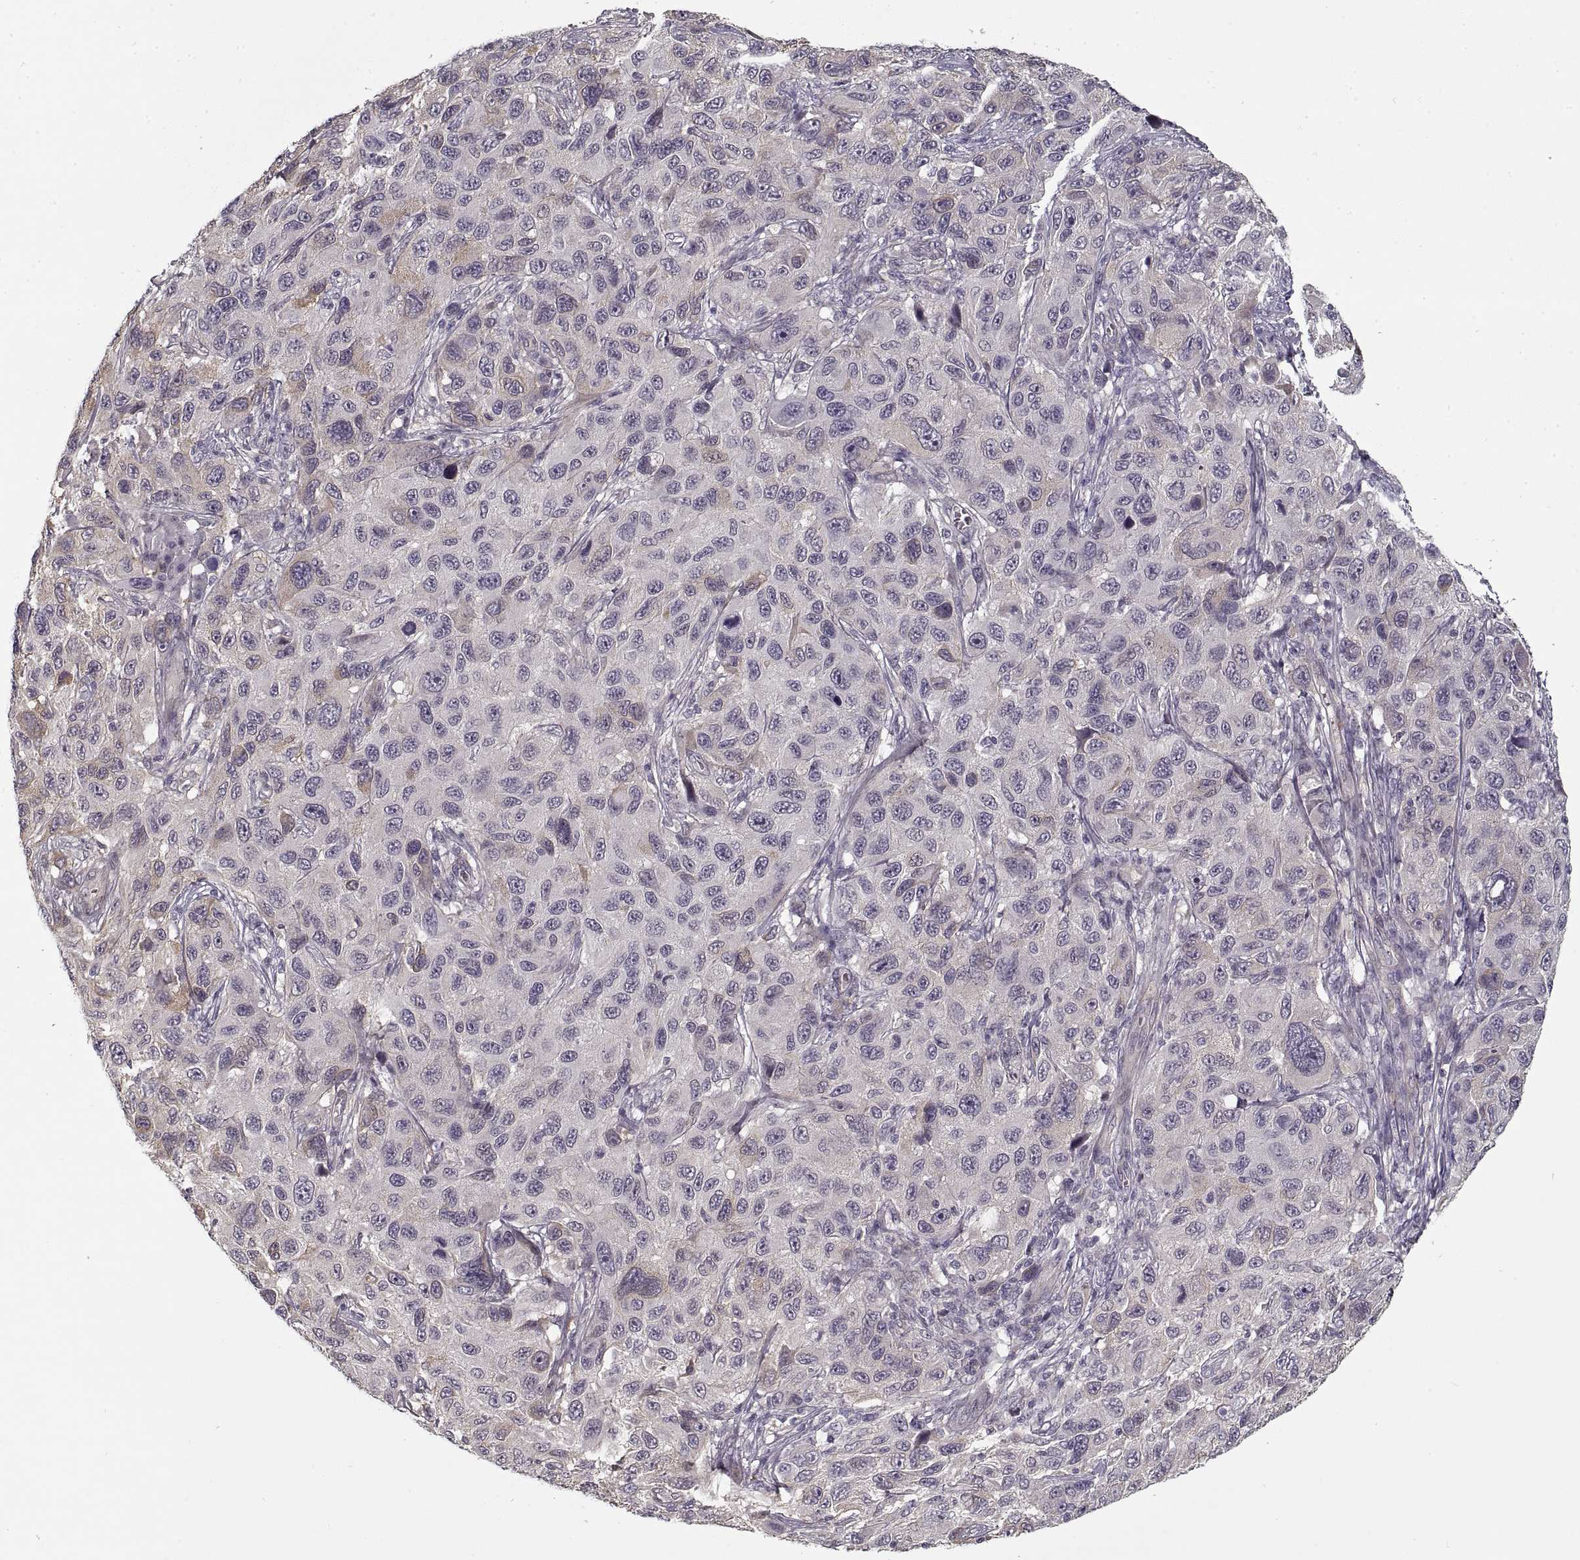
{"staining": {"intensity": "negative", "quantity": "none", "location": "none"}, "tissue": "melanoma", "cell_type": "Tumor cells", "image_type": "cancer", "snomed": [{"axis": "morphology", "description": "Malignant melanoma, NOS"}, {"axis": "topography", "description": "Skin"}], "caption": "There is no significant staining in tumor cells of melanoma.", "gene": "LAMB2", "patient": {"sex": "male", "age": 53}}